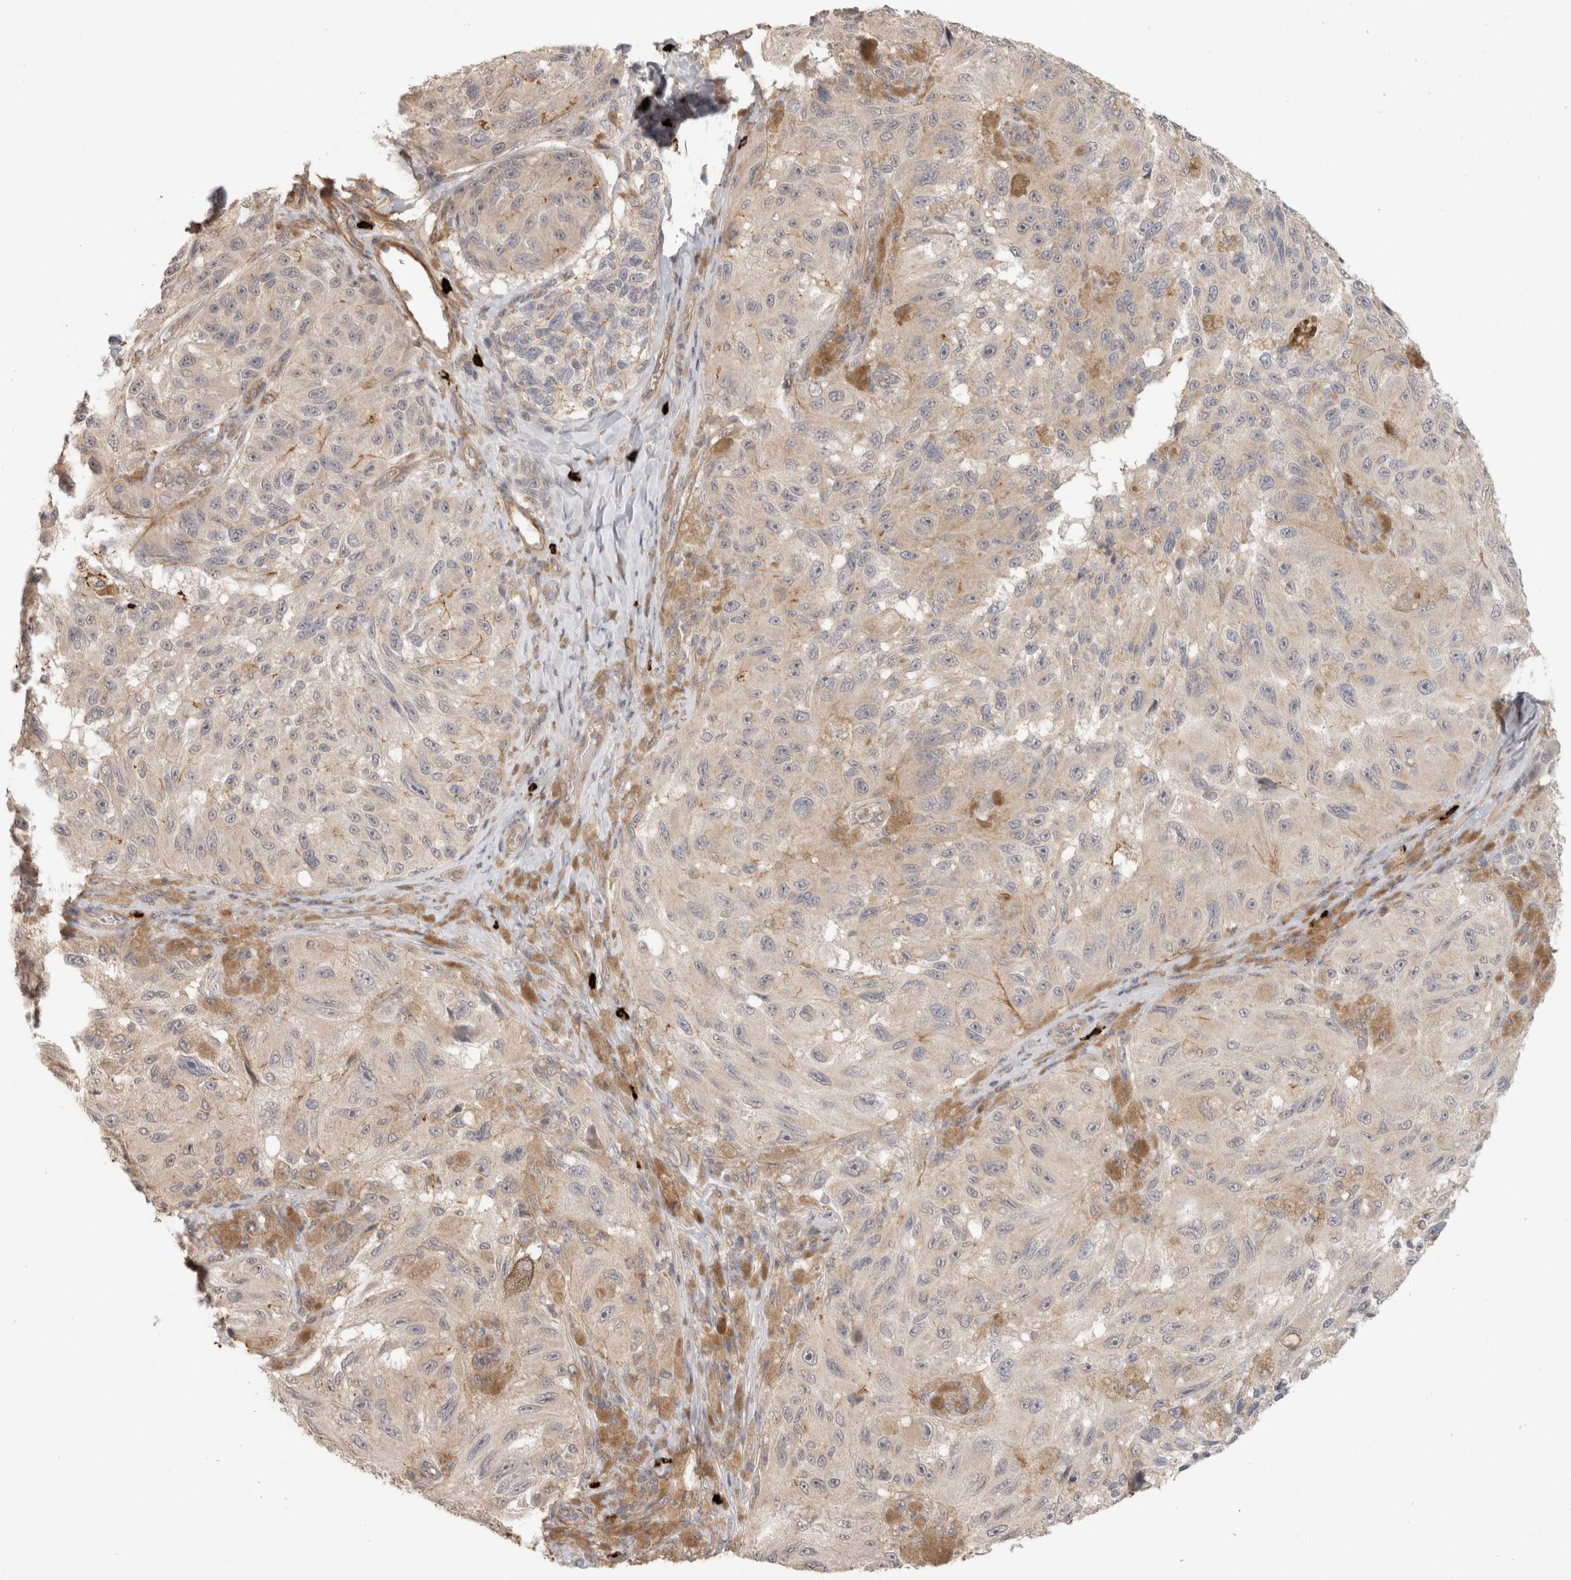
{"staining": {"intensity": "negative", "quantity": "none", "location": "none"}, "tissue": "melanoma", "cell_type": "Tumor cells", "image_type": "cancer", "snomed": [{"axis": "morphology", "description": "Malignant melanoma, NOS"}, {"axis": "topography", "description": "Skin"}], "caption": "Immunohistochemistry photomicrograph of neoplastic tissue: human malignant melanoma stained with DAB displays no significant protein expression in tumor cells.", "gene": "HSPG2", "patient": {"sex": "female", "age": 73}}